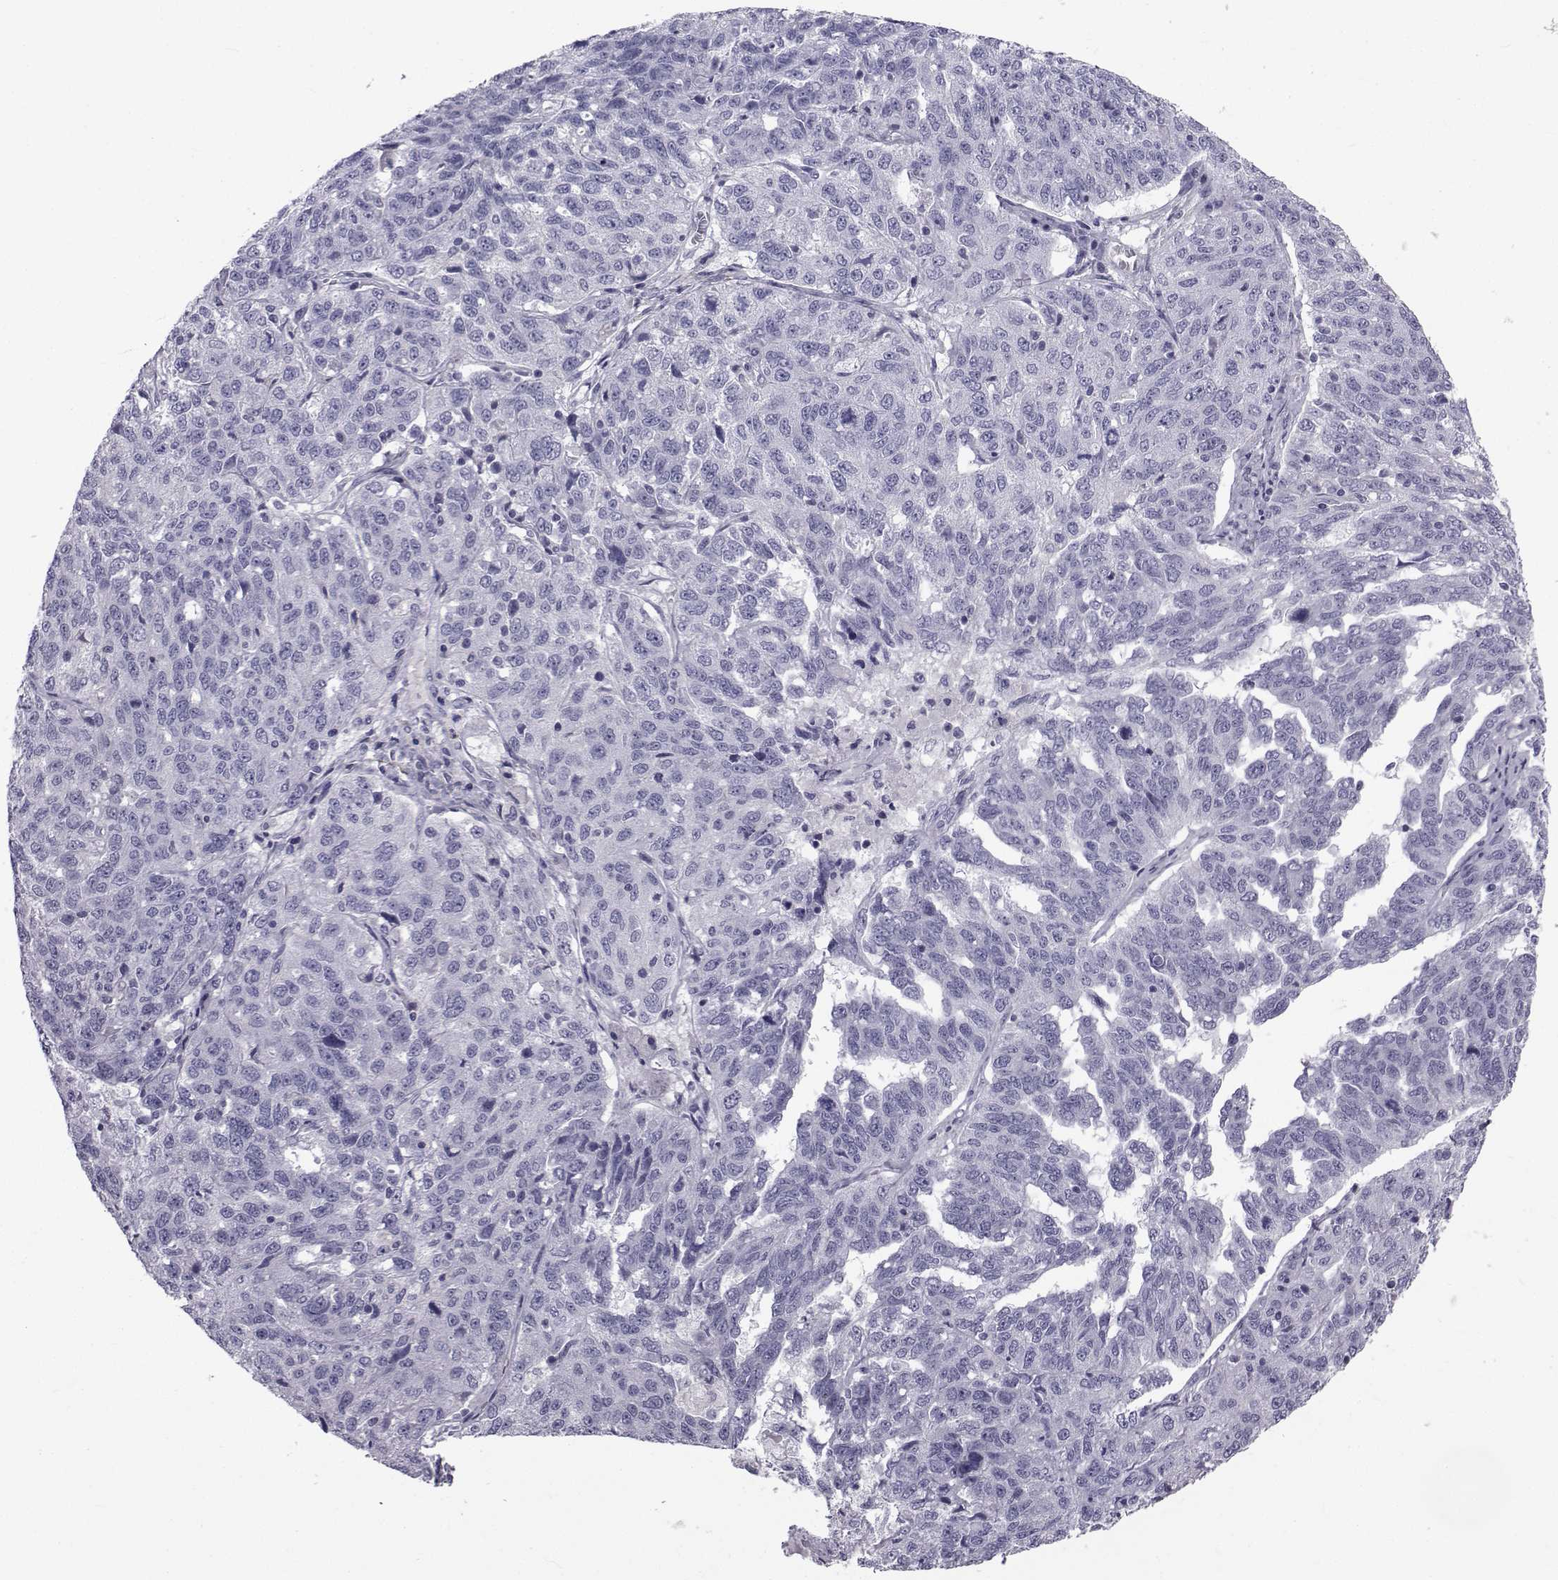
{"staining": {"intensity": "negative", "quantity": "none", "location": "none"}, "tissue": "ovarian cancer", "cell_type": "Tumor cells", "image_type": "cancer", "snomed": [{"axis": "morphology", "description": "Cystadenocarcinoma, serous, NOS"}, {"axis": "topography", "description": "Ovary"}], "caption": "Serous cystadenocarcinoma (ovarian) was stained to show a protein in brown. There is no significant staining in tumor cells.", "gene": "FDXR", "patient": {"sex": "female", "age": 71}}